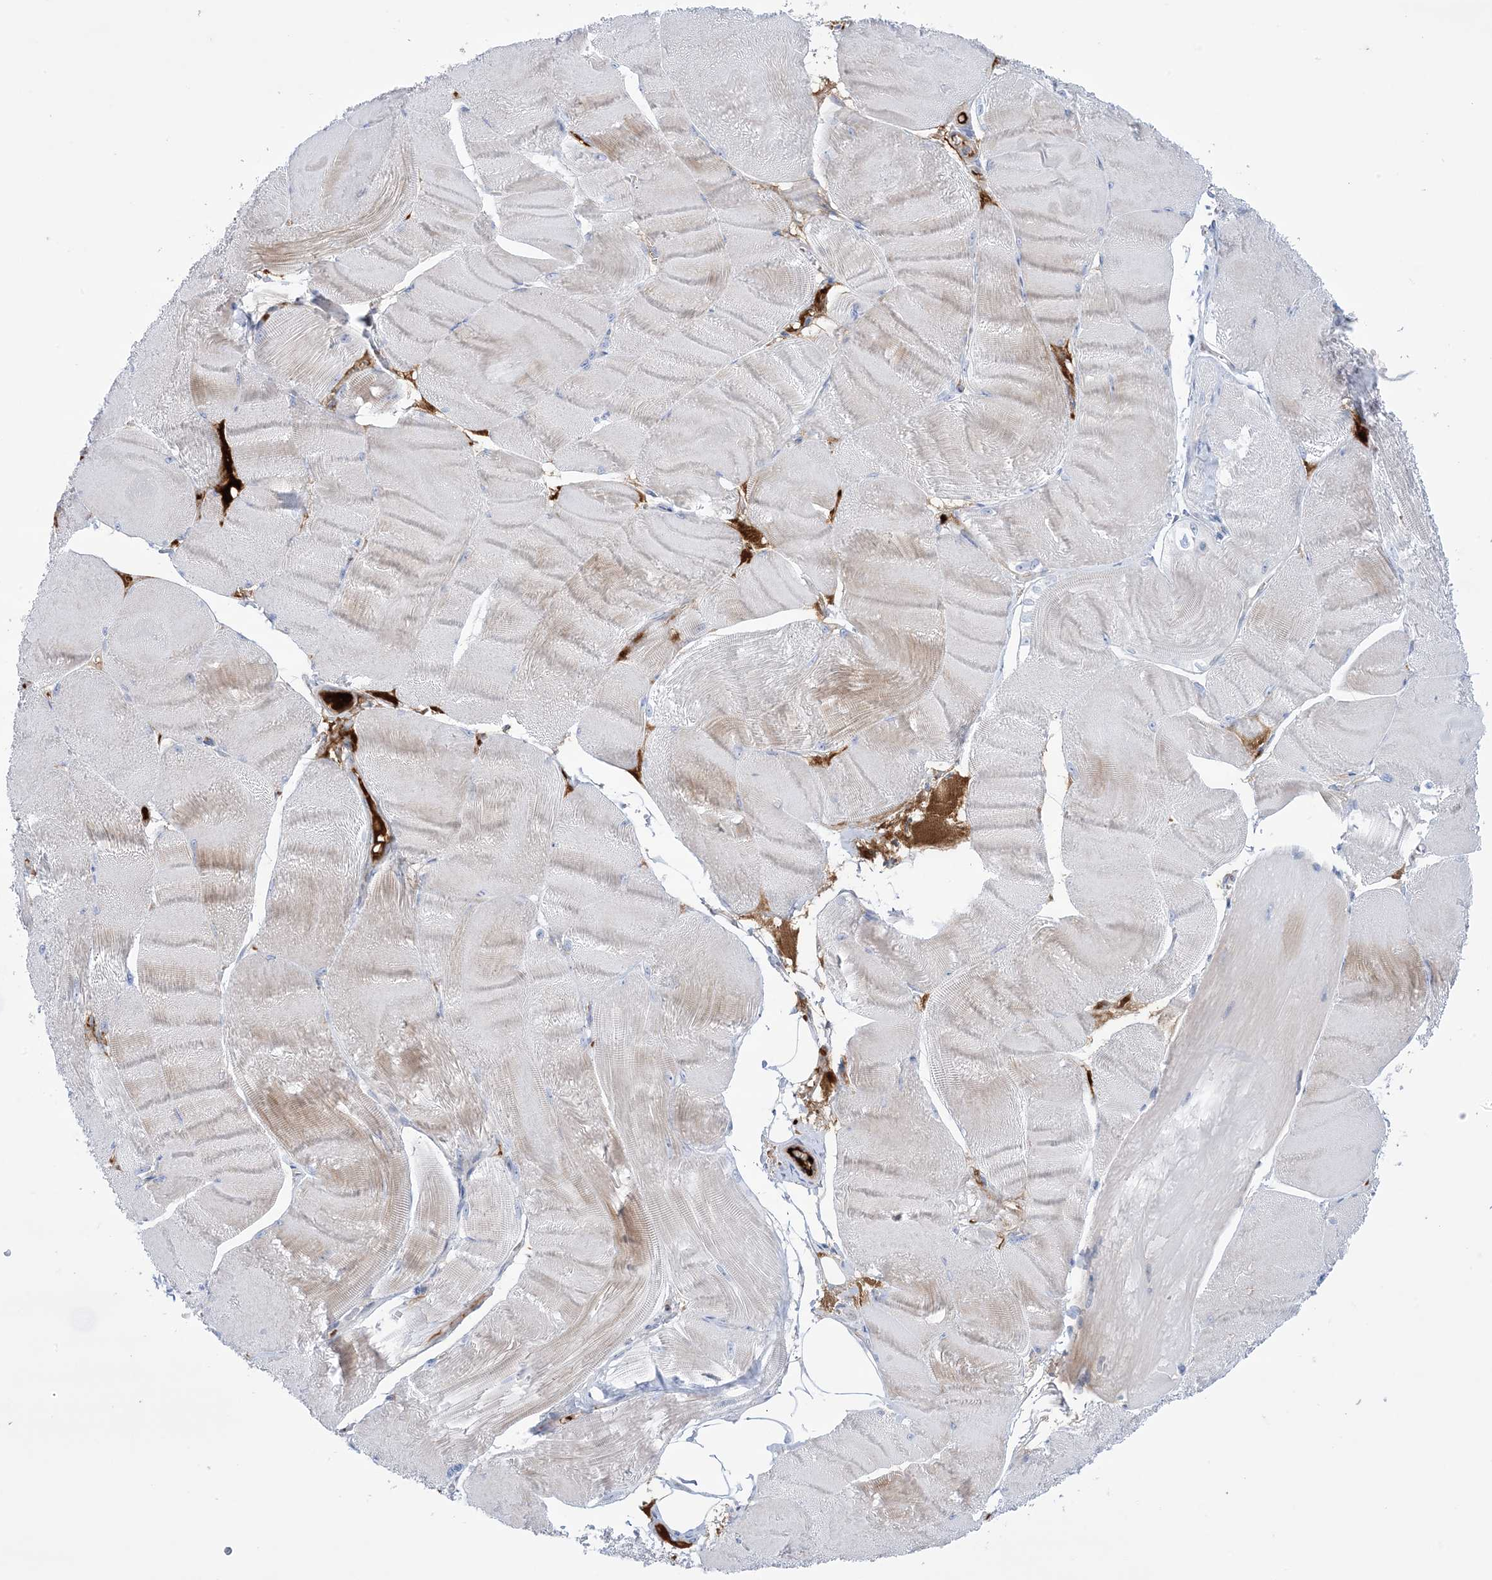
{"staining": {"intensity": "weak", "quantity": "<25%", "location": "cytoplasmic/membranous"}, "tissue": "skeletal muscle", "cell_type": "Myocytes", "image_type": "normal", "snomed": [{"axis": "morphology", "description": "Normal tissue, NOS"}, {"axis": "morphology", "description": "Basal cell carcinoma"}, {"axis": "topography", "description": "Skeletal muscle"}], "caption": "The photomicrograph reveals no staining of myocytes in unremarkable skeletal muscle.", "gene": "ATP11C", "patient": {"sex": "female", "age": 64}}